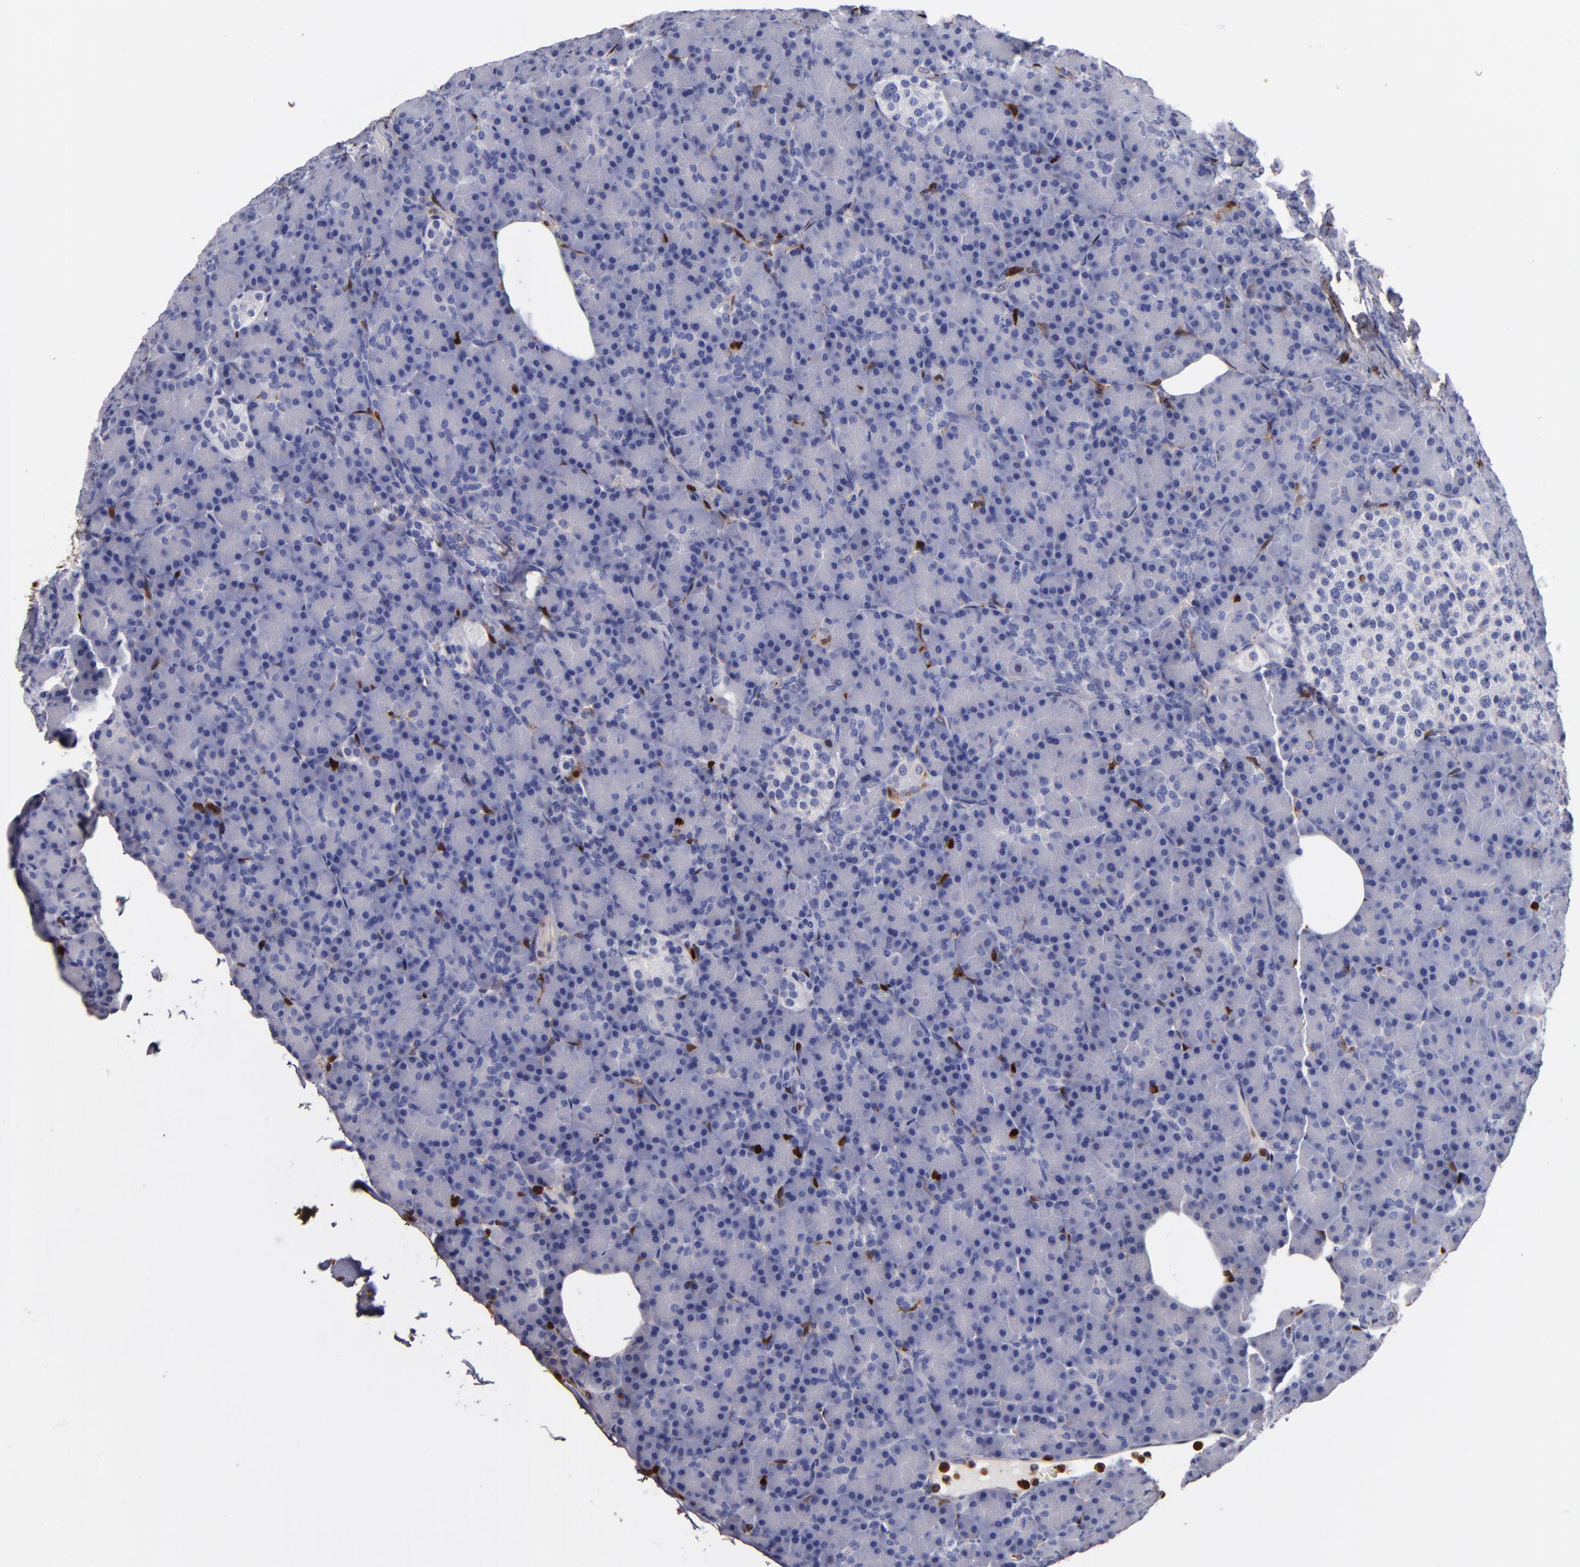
{"staining": {"intensity": "negative", "quantity": "none", "location": "none"}, "tissue": "pancreas", "cell_type": "Exocrine glandular cells", "image_type": "normal", "snomed": [{"axis": "morphology", "description": "Normal tissue, NOS"}, {"axis": "topography", "description": "Pancreas"}], "caption": "Protein analysis of benign pancreas demonstrates no significant expression in exocrine glandular cells.", "gene": "S100A4", "patient": {"sex": "female", "age": 43}}